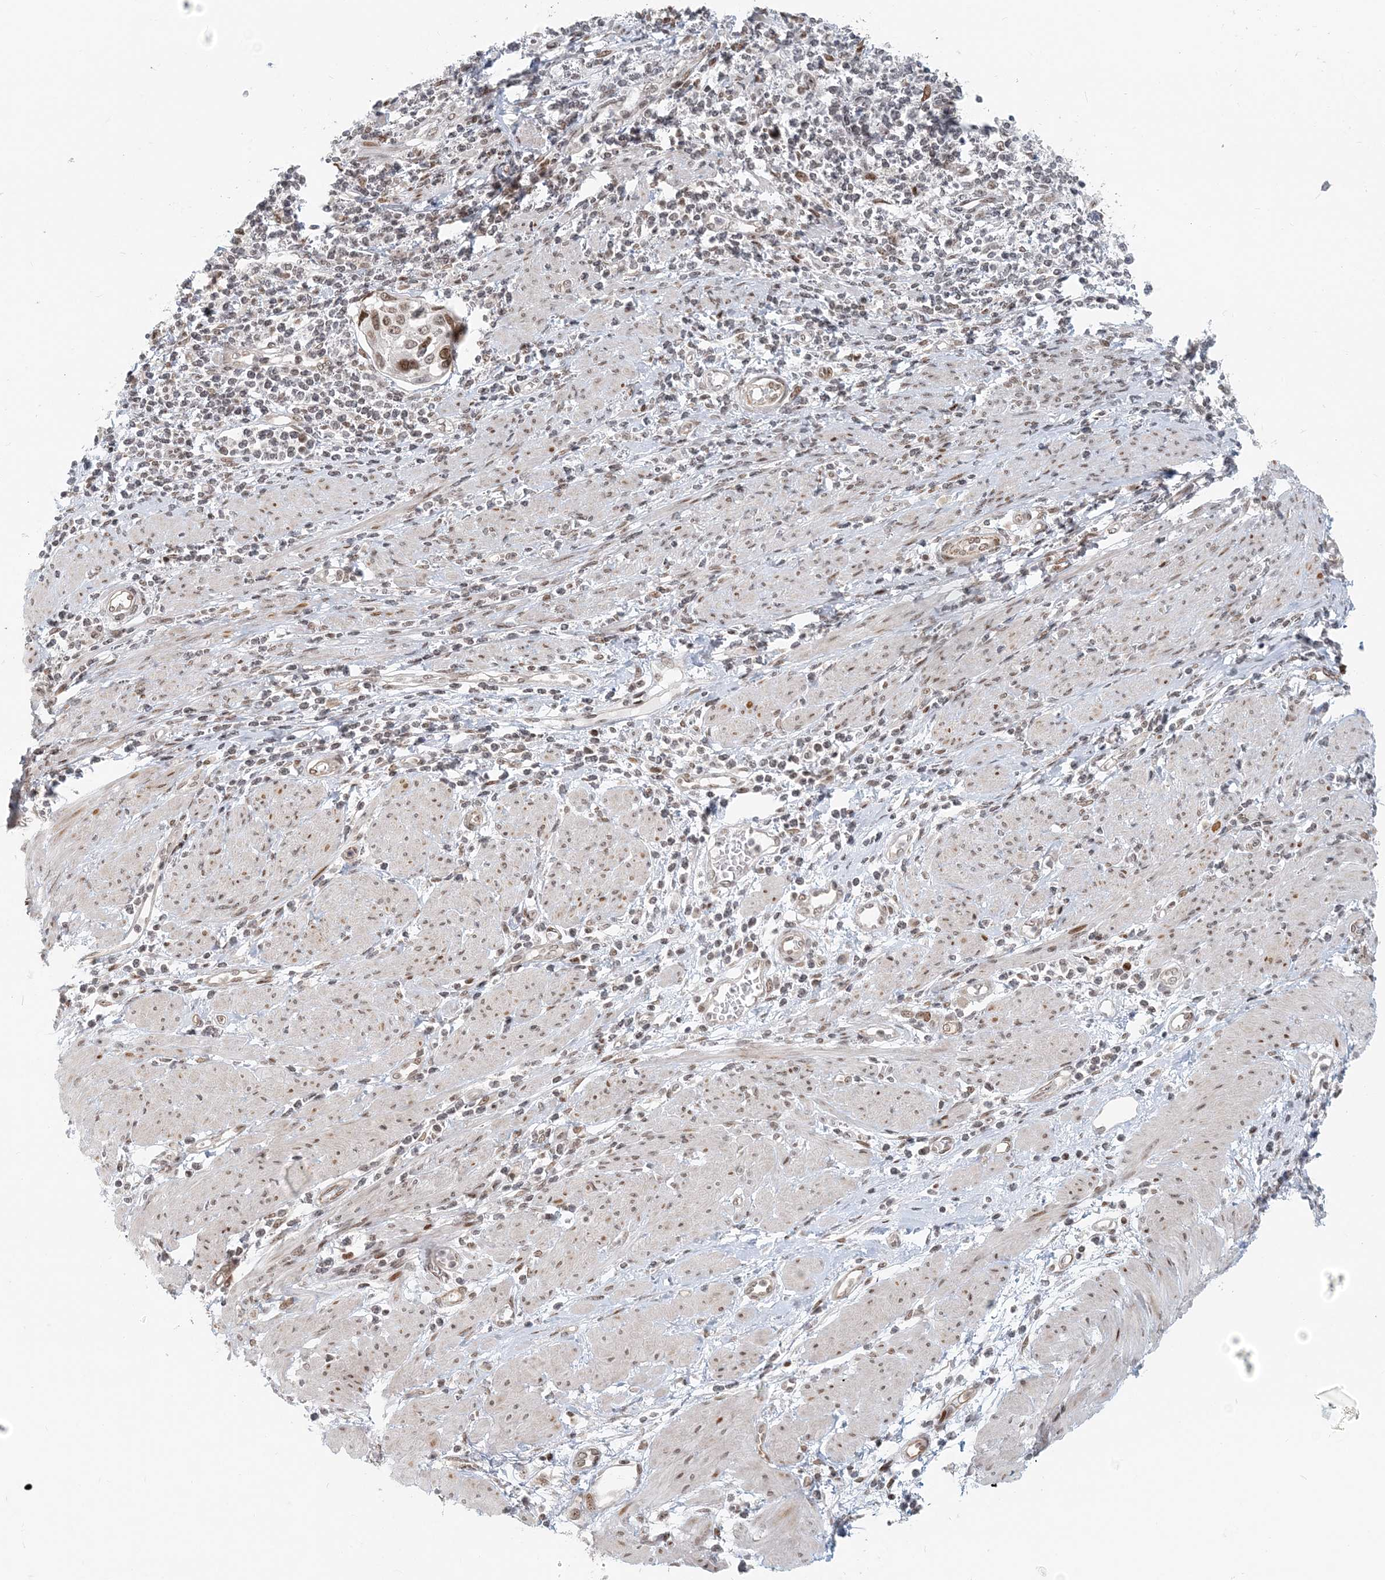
{"staining": {"intensity": "moderate", "quantity": ">75%", "location": "nuclear"}, "tissue": "cervical cancer", "cell_type": "Tumor cells", "image_type": "cancer", "snomed": [{"axis": "morphology", "description": "Squamous cell carcinoma, NOS"}, {"axis": "topography", "description": "Cervix"}], "caption": "A brown stain labels moderate nuclear positivity of a protein in squamous cell carcinoma (cervical) tumor cells.", "gene": "BAZ1B", "patient": {"sex": "female", "age": 70}}